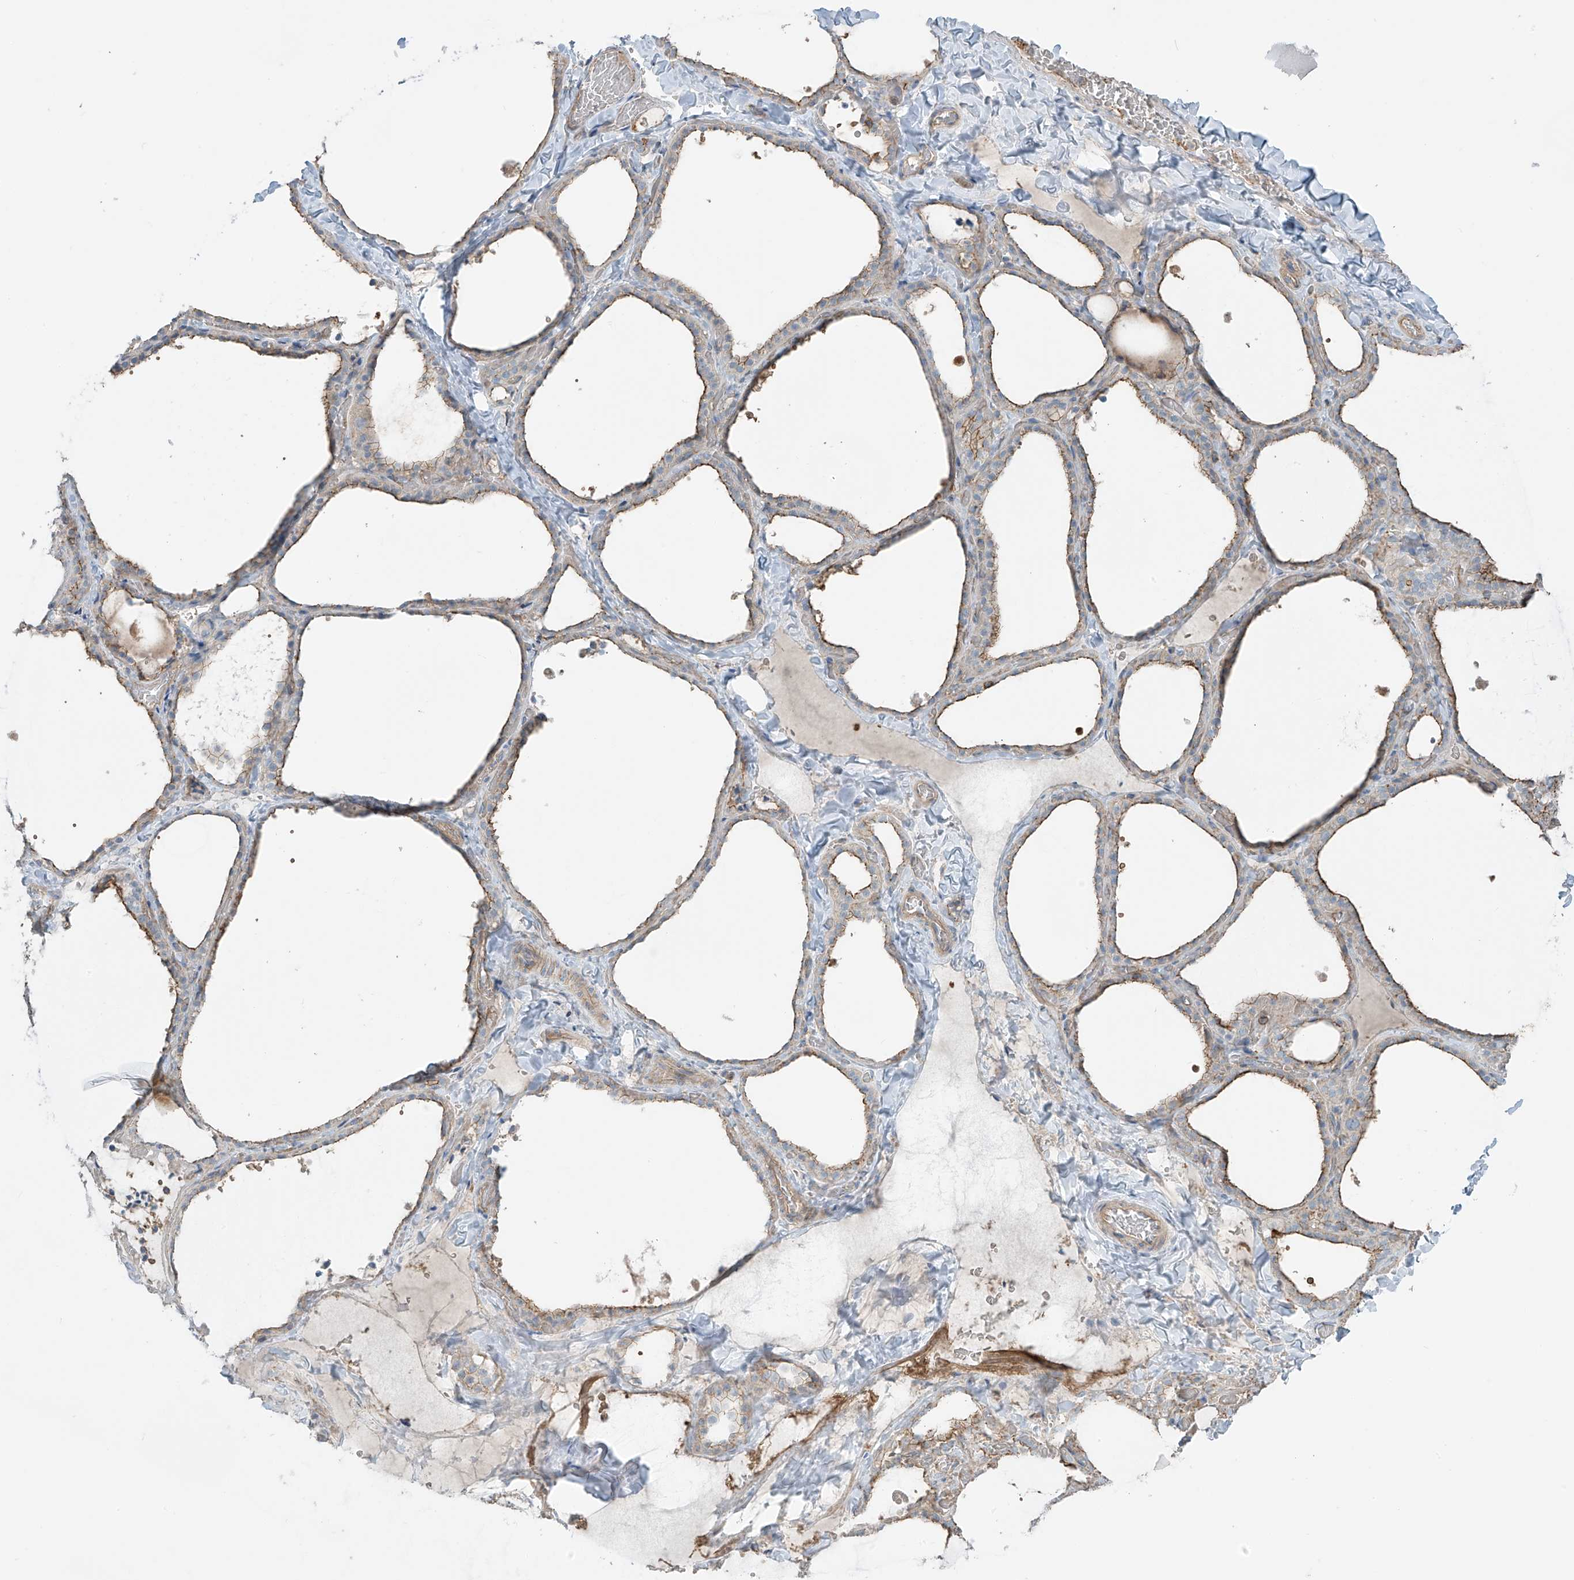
{"staining": {"intensity": "moderate", "quantity": "25%-75%", "location": "cytoplasmic/membranous"}, "tissue": "thyroid gland", "cell_type": "Glandular cells", "image_type": "normal", "snomed": [{"axis": "morphology", "description": "Normal tissue, NOS"}, {"axis": "topography", "description": "Thyroid gland"}], "caption": "Immunohistochemistry (IHC) (DAB (3,3'-diaminobenzidine)) staining of benign thyroid gland shows moderate cytoplasmic/membranous protein expression in about 25%-75% of glandular cells.", "gene": "SLC9A2", "patient": {"sex": "female", "age": 22}}